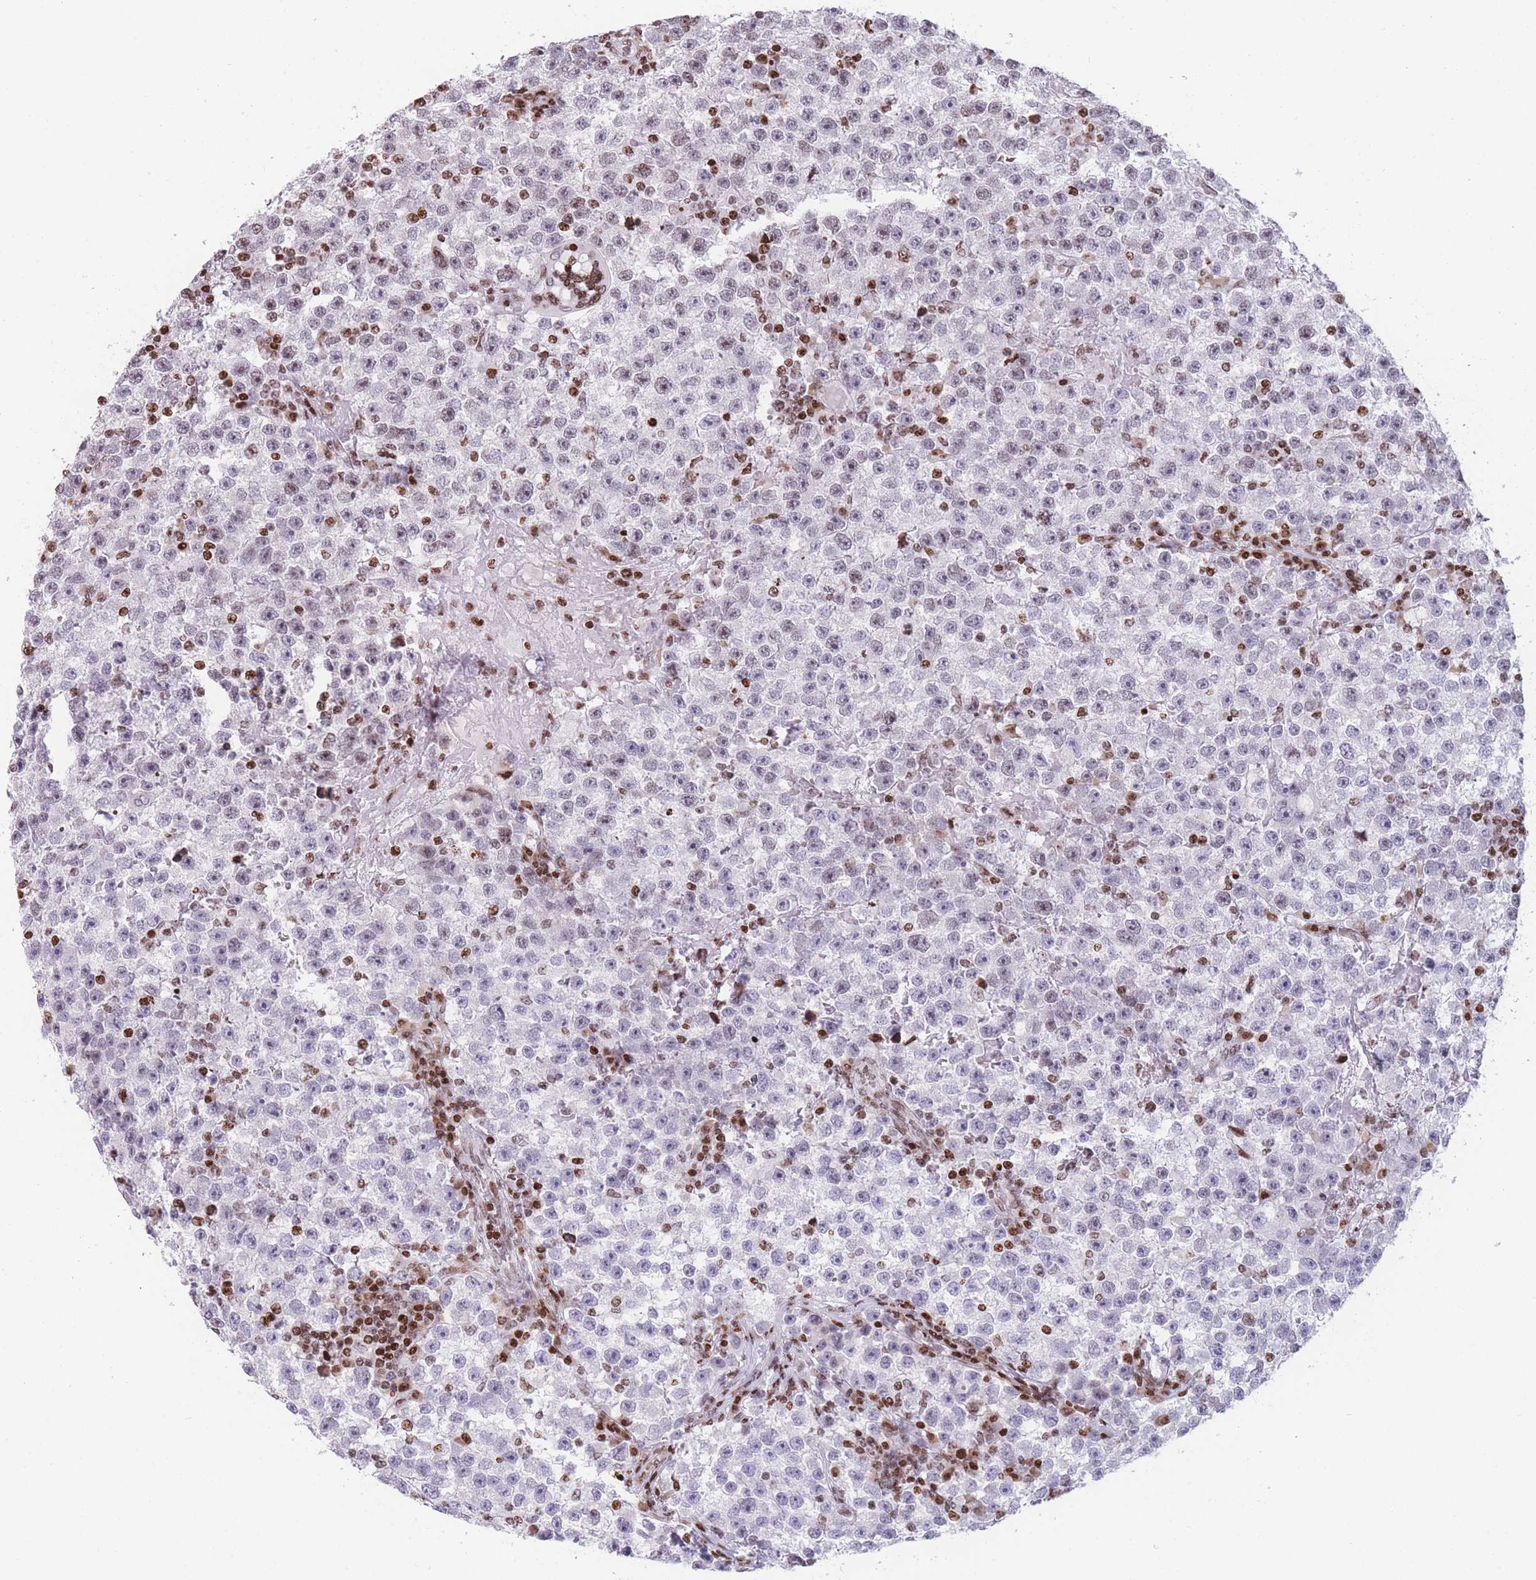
{"staining": {"intensity": "weak", "quantity": "<25%", "location": "nuclear"}, "tissue": "testis cancer", "cell_type": "Tumor cells", "image_type": "cancer", "snomed": [{"axis": "morphology", "description": "Seminoma, NOS"}, {"axis": "topography", "description": "Testis"}], "caption": "Immunohistochemistry (IHC) of human testis cancer reveals no expression in tumor cells.", "gene": "AK9", "patient": {"sex": "male", "age": 22}}